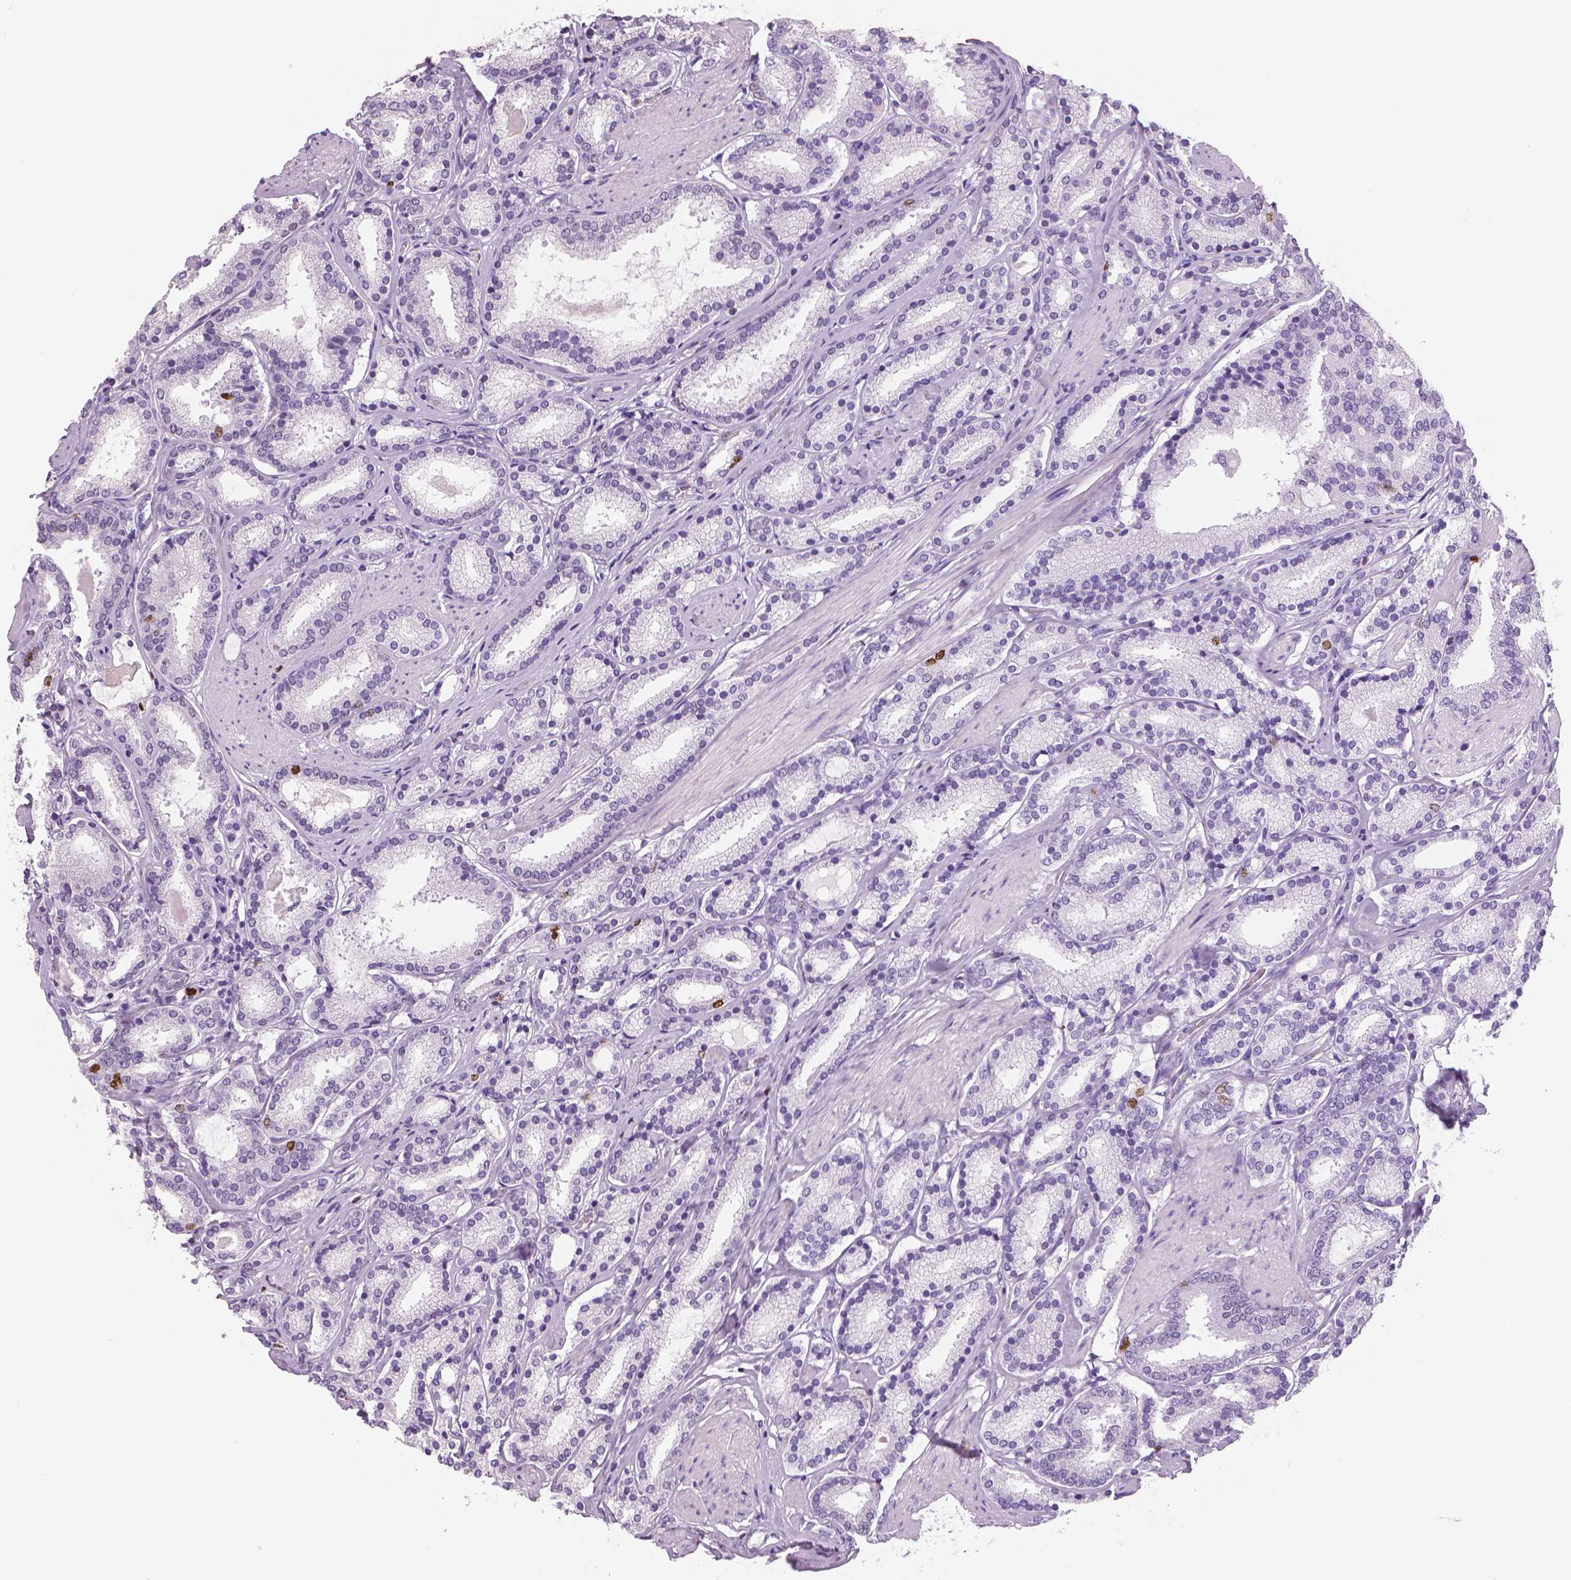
{"staining": {"intensity": "negative", "quantity": "none", "location": "none"}, "tissue": "prostate cancer", "cell_type": "Tumor cells", "image_type": "cancer", "snomed": [{"axis": "morphology", "description": "Adenocarcinoma, High grade"}, {"axis": "topography", "description": "Prostate"}], "caption": "DAB immunohistochemical staining of human high-grade adenocarcinoma (prostate) exhibits no significant positivity in tumor cells. Brightfield microscopy of immunohistochemistry stained with DAB (3,3'-diaminobenzidine) (brown) and hematoxylin (blue), captured at high magnification.", "gene": "MKI67", "patient": {"sex": "male", "age": 63}}